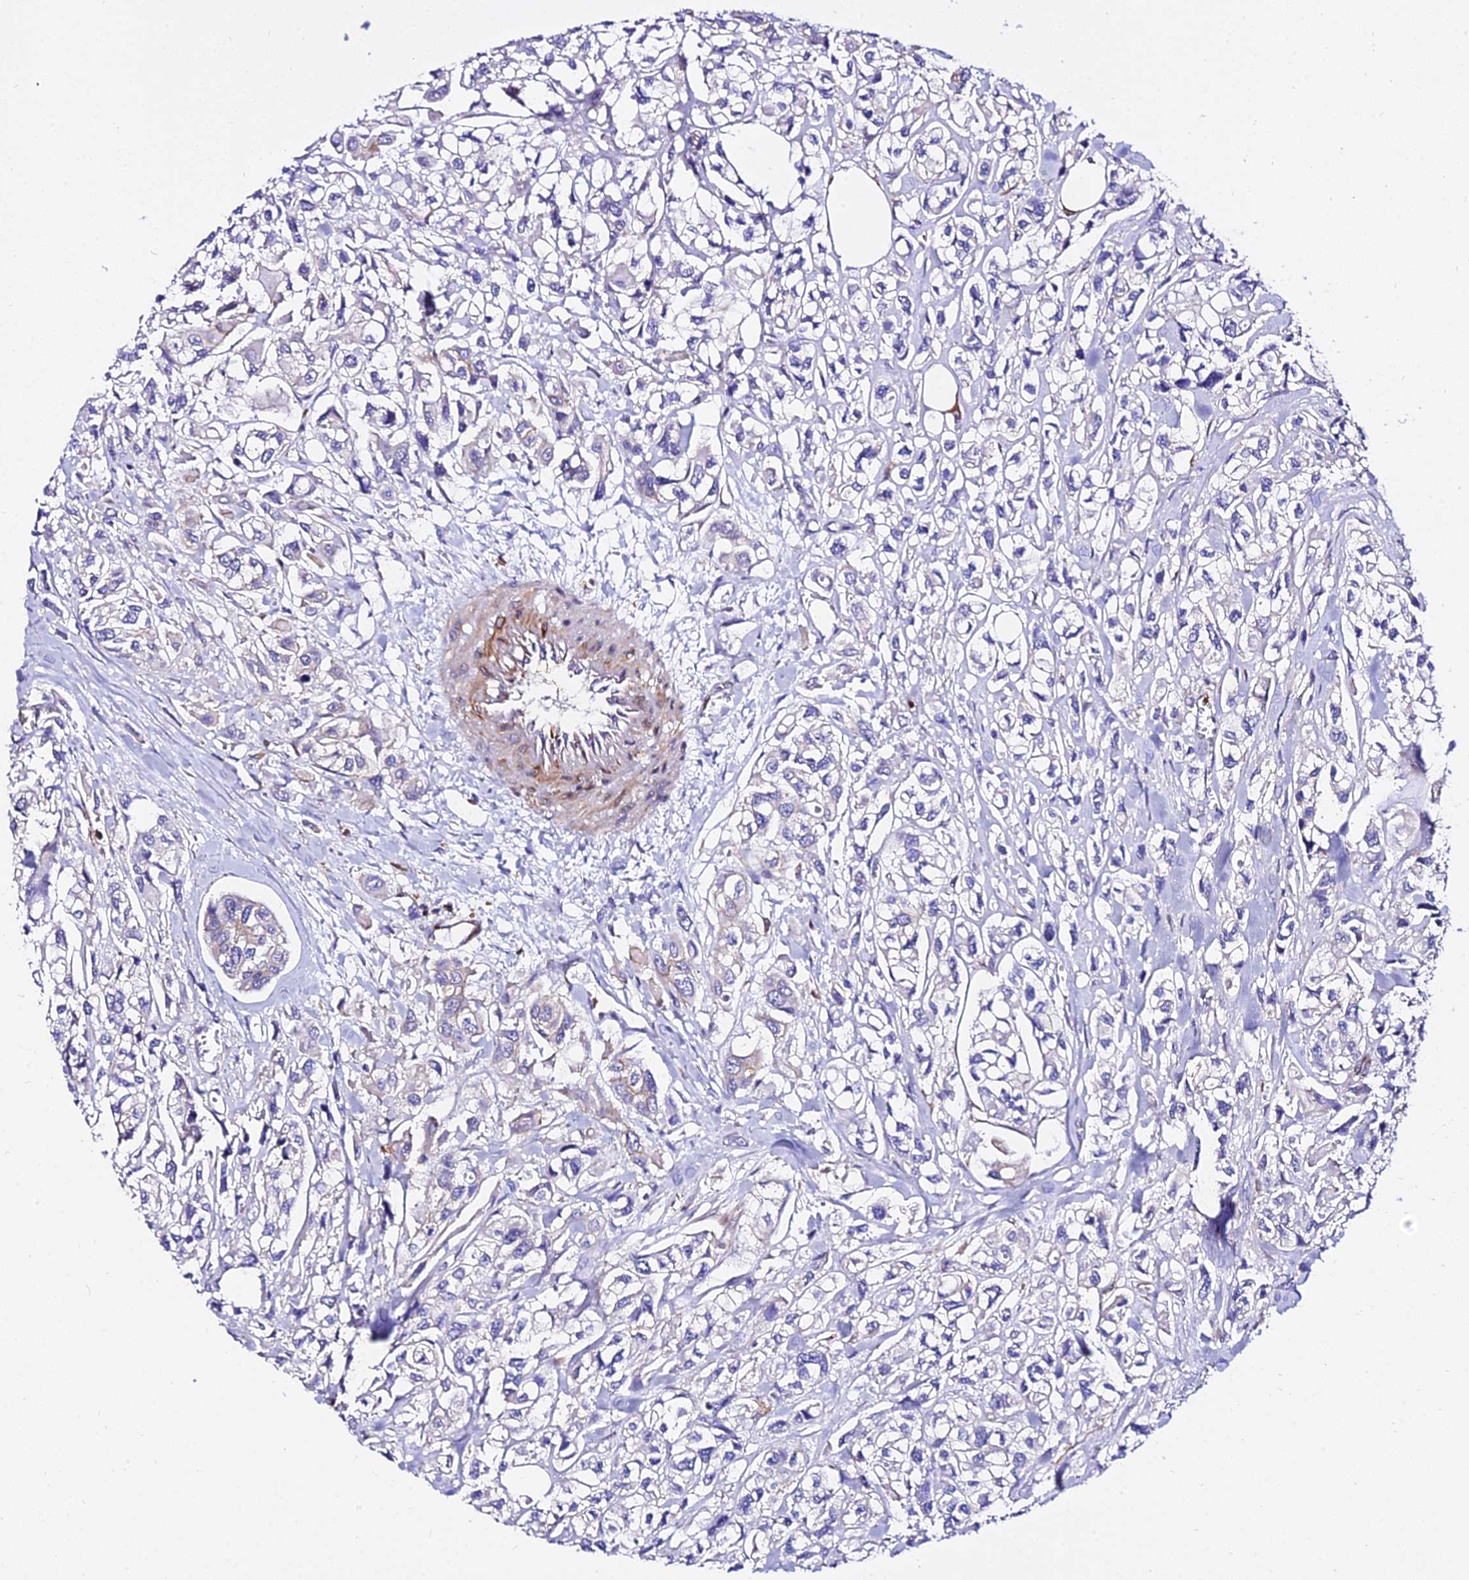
{"staining": {"intensity": "negative", "quantity": "none", "location": "none"}, "tissue": "urothelial cancer", "cell_type": "Tumor cells", "image_type": "cancer", "snomed": [{"axis": "morphology", "description": "Urothelial carcinoma, High grade"}, {"axis": "topography", "description": "Urinary bladder"}], "caption": "Tumor cells show no significant expression in urothelial cancer.", "gene": "CSRP1", "patient": {"sex": "male", "age": 67}}